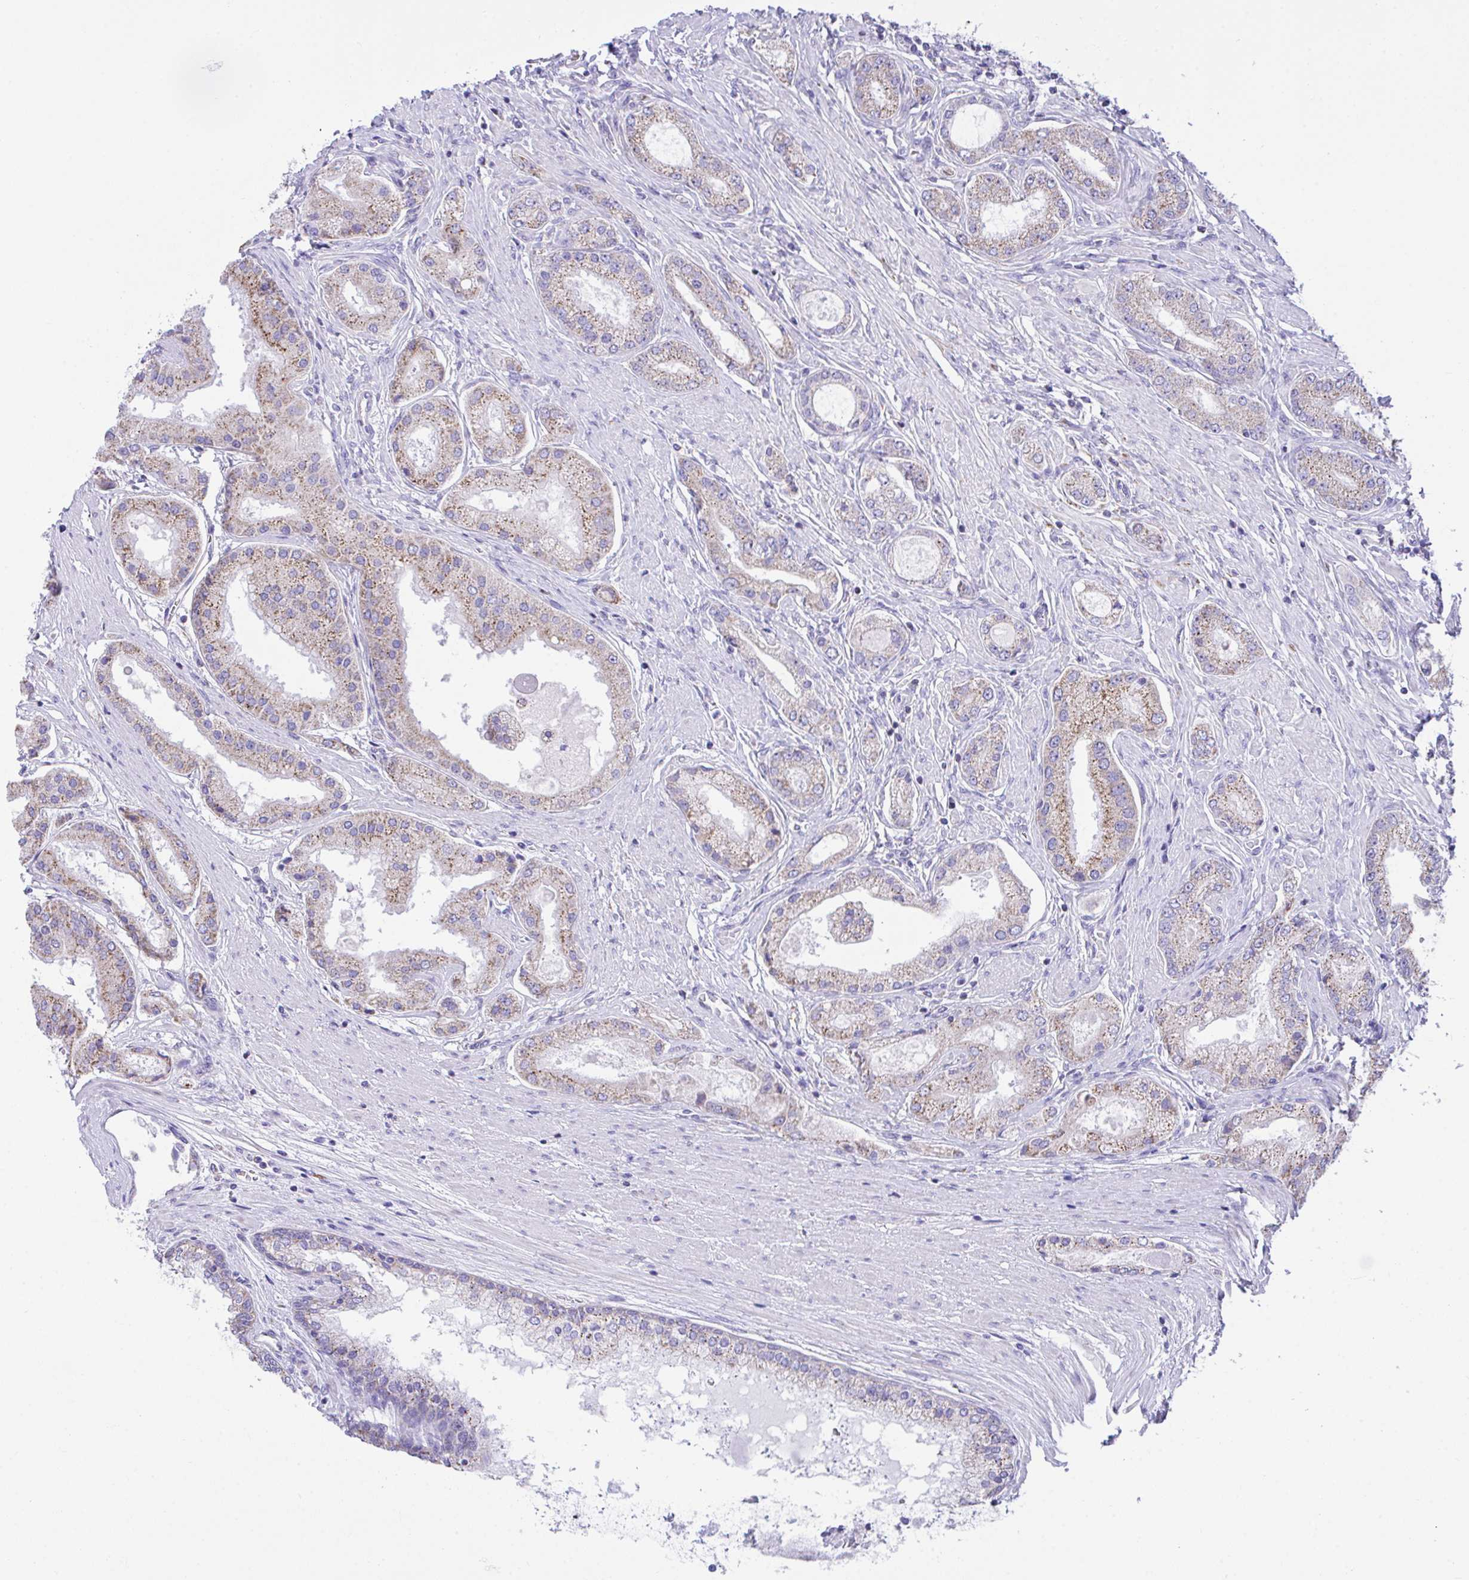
{"staining": {"intensity": "weak", "quantity": "25%-75%", "location": "cytoplasmic/membranous"}, "tissue": "prostate cancer", "cell_type": "Tumor cells", "image_type": "cancer", "snomed": [{"axis": "morphology", "description": "Adenocarcinoma, High grade"}, {"axis": "topography", "description": "Prostate"}], "caption": "Human adenocarcinoma (high-grade) (prostate) stained for a protein (brown) demonstrates weak cytoplasmic/membranous positive staining in approximately 25%-75% of tumor cells.", "gene": "NLRP8", "patient": {"sex": "male", "age": 67}}